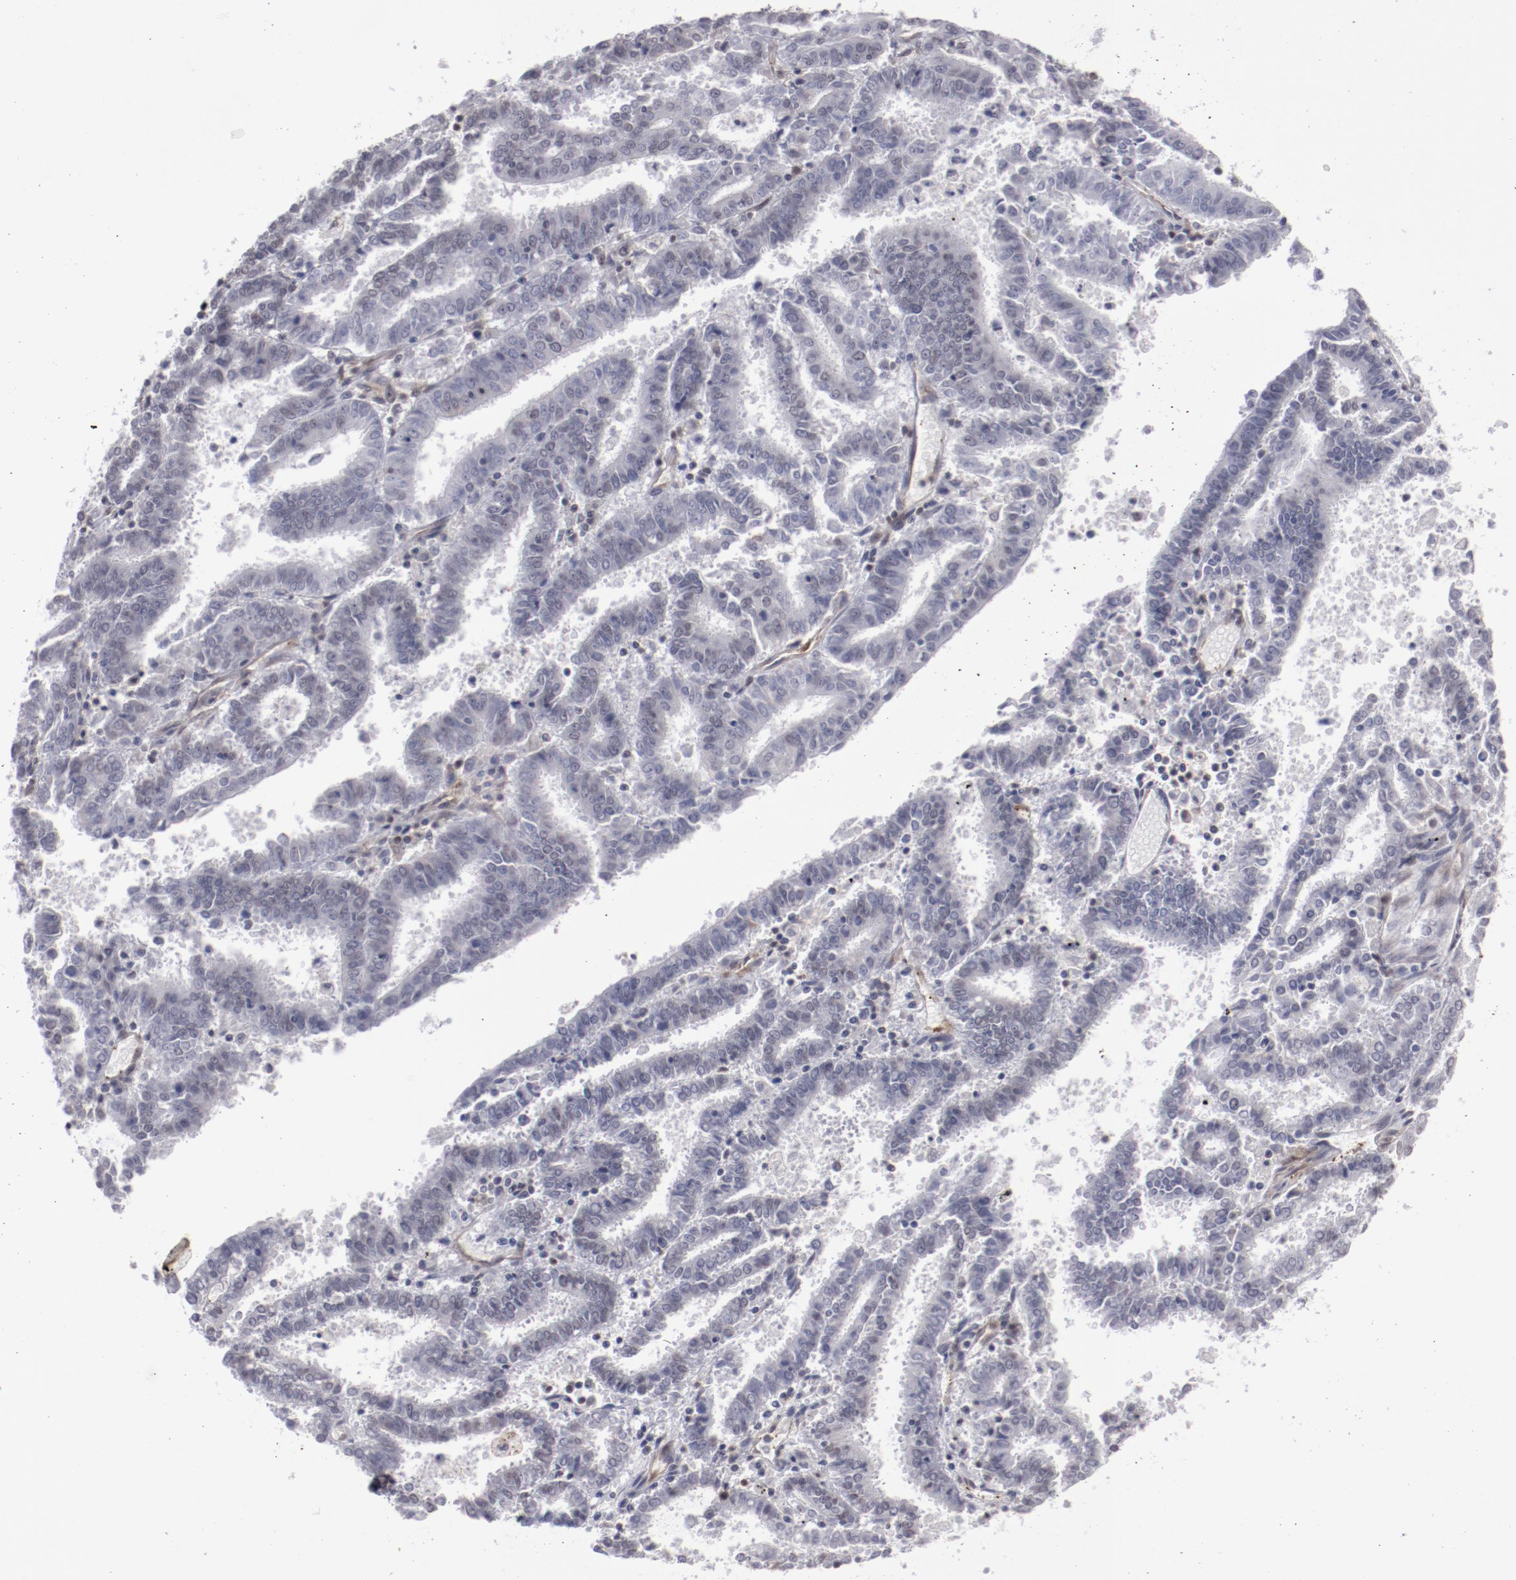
{"staining": {"intensity": "negative", "quantity": "none", "location": "none"}, "tissue": "endometrial cancer", "cell_type": "Tumor cells", "image_type": "cancer", "snomed": [{"axis": "morphology", "description": "Adenocarcinoma, NOS"}, {"axis": "topography", "description": "Uterus"}], "caption": "Immunohistochemistry (IHC) of human endometrial adenocarcinoma reveals no positivity in tumor cells.", "gene": "LEF1", "patient": {"sex": "female", "age": 83}}